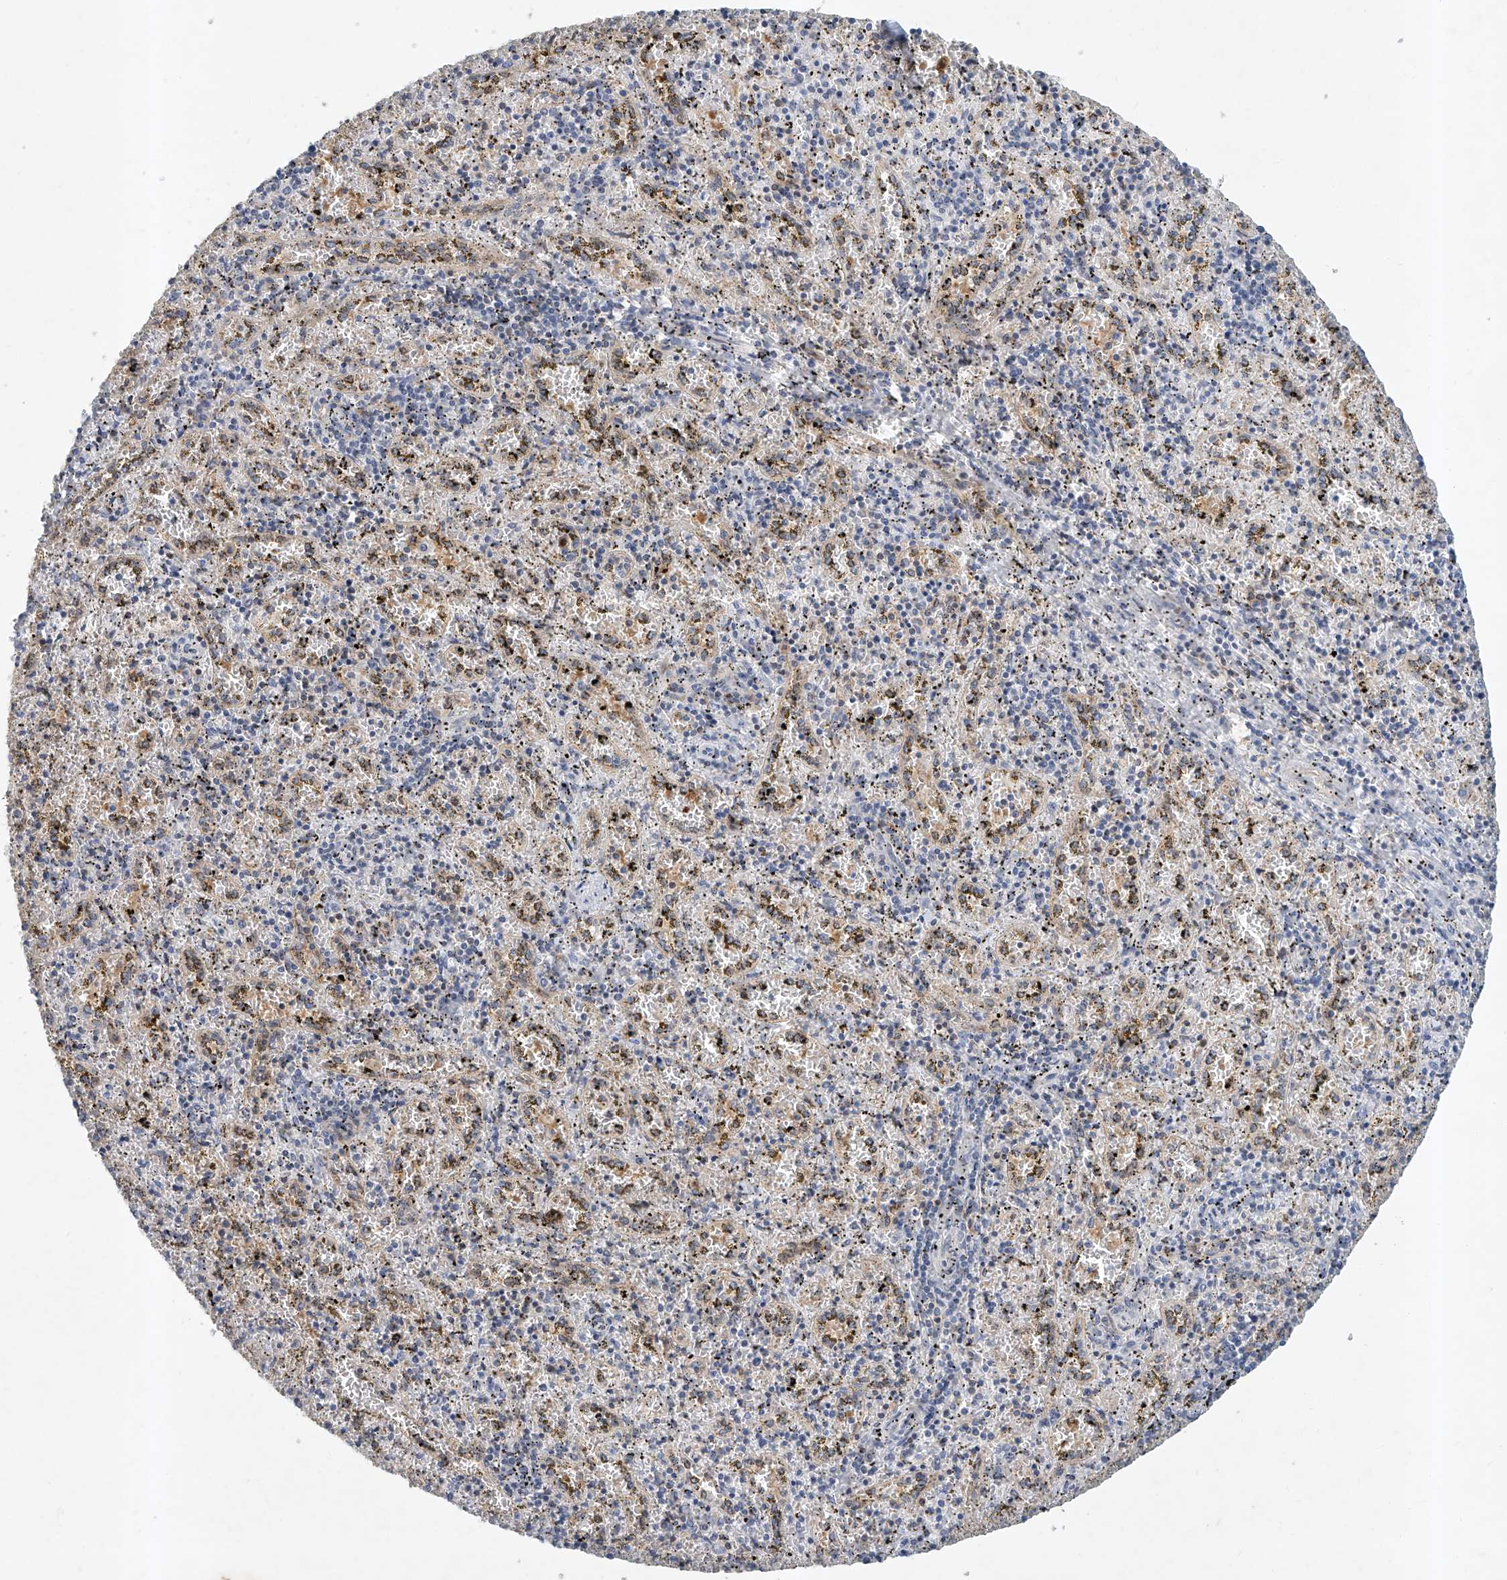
{"staining": {"intensity": "negative", "quantity": "none", "location": "none"}, "tissue": "spleen", "cell_type": "Cells in red pulp", "image_type": "normal", "snomed": [{"axis": "morphology", "description": "Normal tissue, NOS"}, {"axis": "topography", "description": "Spleen"}], "caption": "High power microscopy image of an immunohistochemistry histopathology image of normal spleen, revealing no significant expression in cells in red pulp.", "gene": "CARMIL1", "patient": {"sex": "male", "age": 11}}